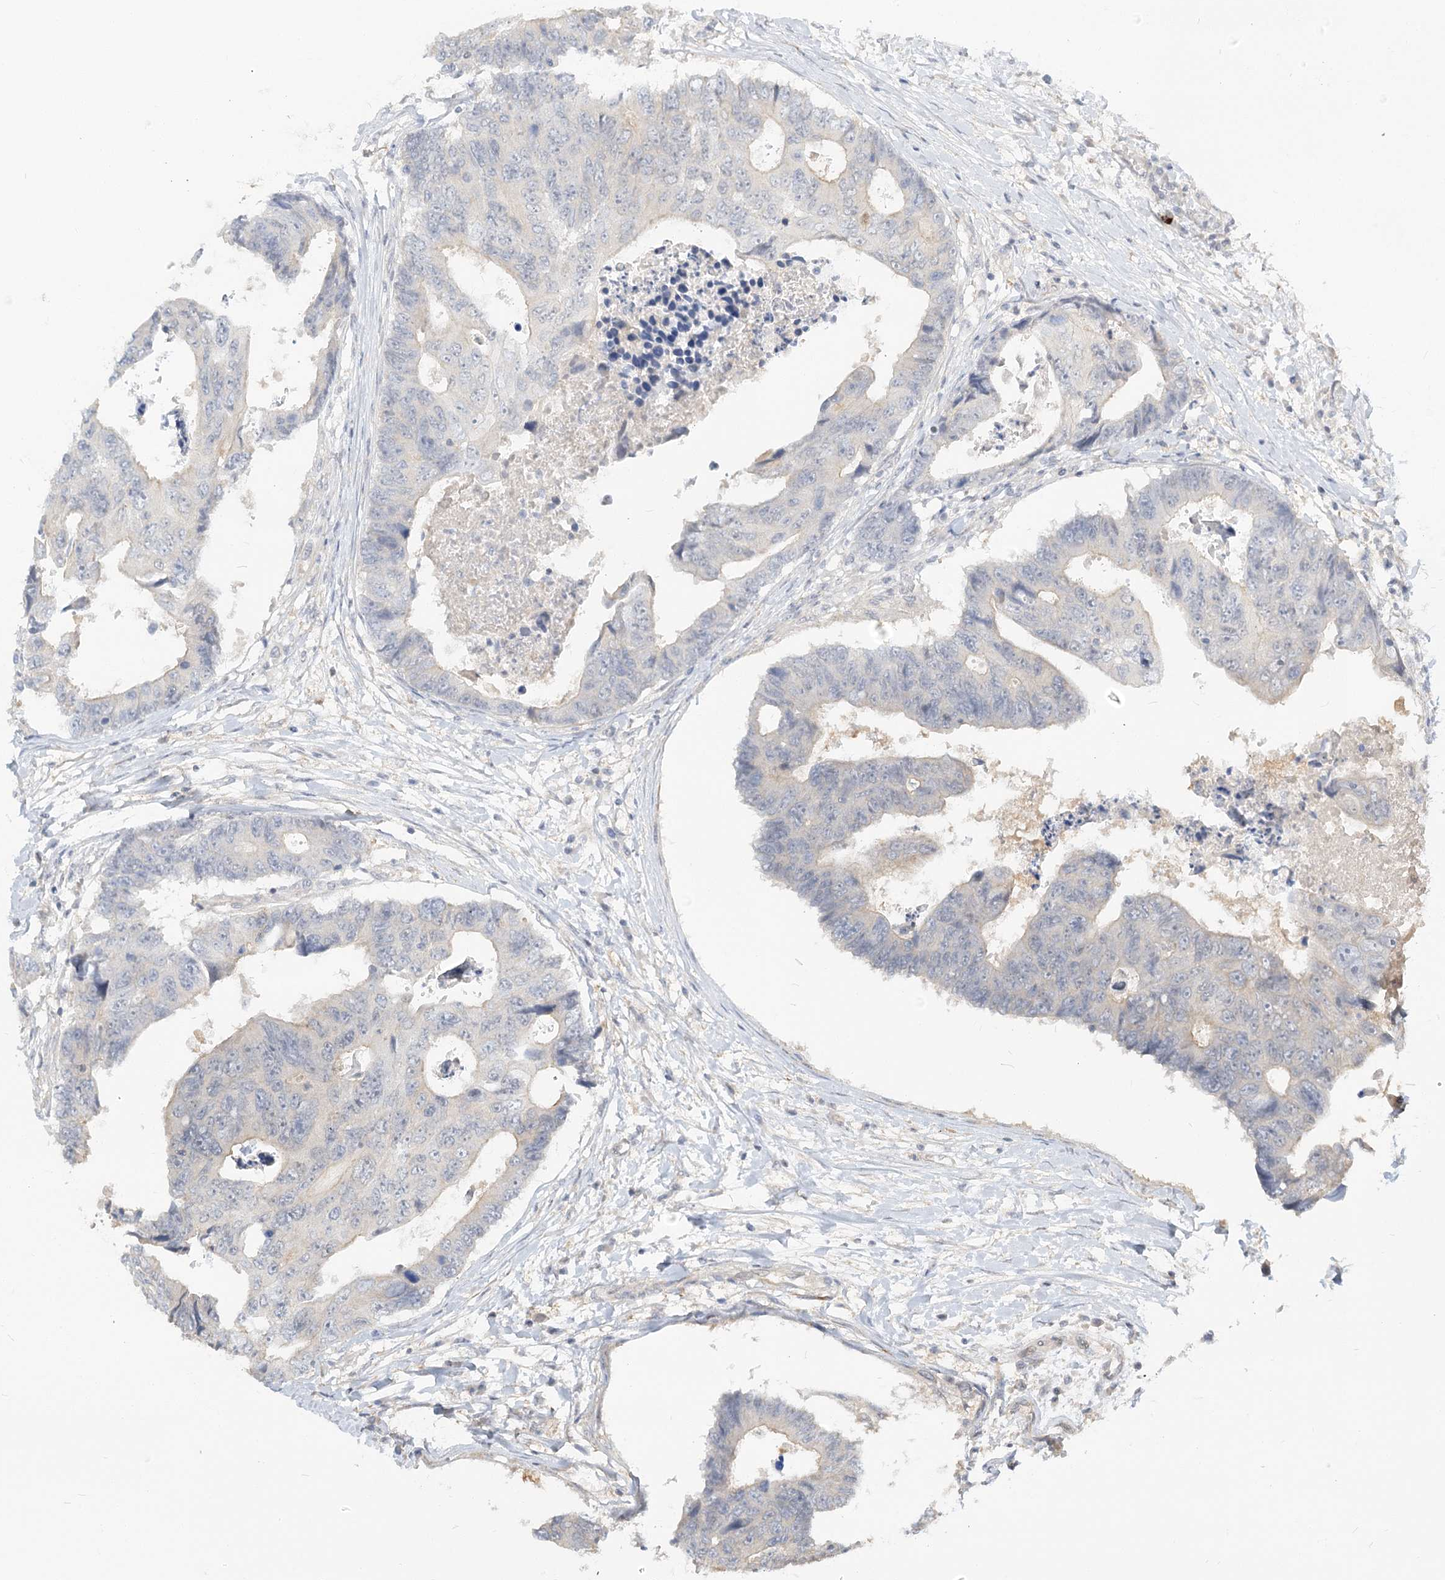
{"staining": {"intensity": "negative", "quantity": "none", "location": "none"}, "tissue": "colorectal cancer", "cell_type": "Tumor cells", "image_type": "cancer", "snomed": [{"axis": "morphology", "description": "Adenocarcinoma, NOS"}, {"axis": "topography", "description": "Rectum"}], "caption": "Immunohistochemistry (IHC) photomicrograph of neoplastic tissue: human colorectal cancer (adenocarcinoma) stained with DAB exhibits no significant protein positivity in tumor cells.", "gene": "GUCY2C", "patient": {"sex": "male", "age": 84}}